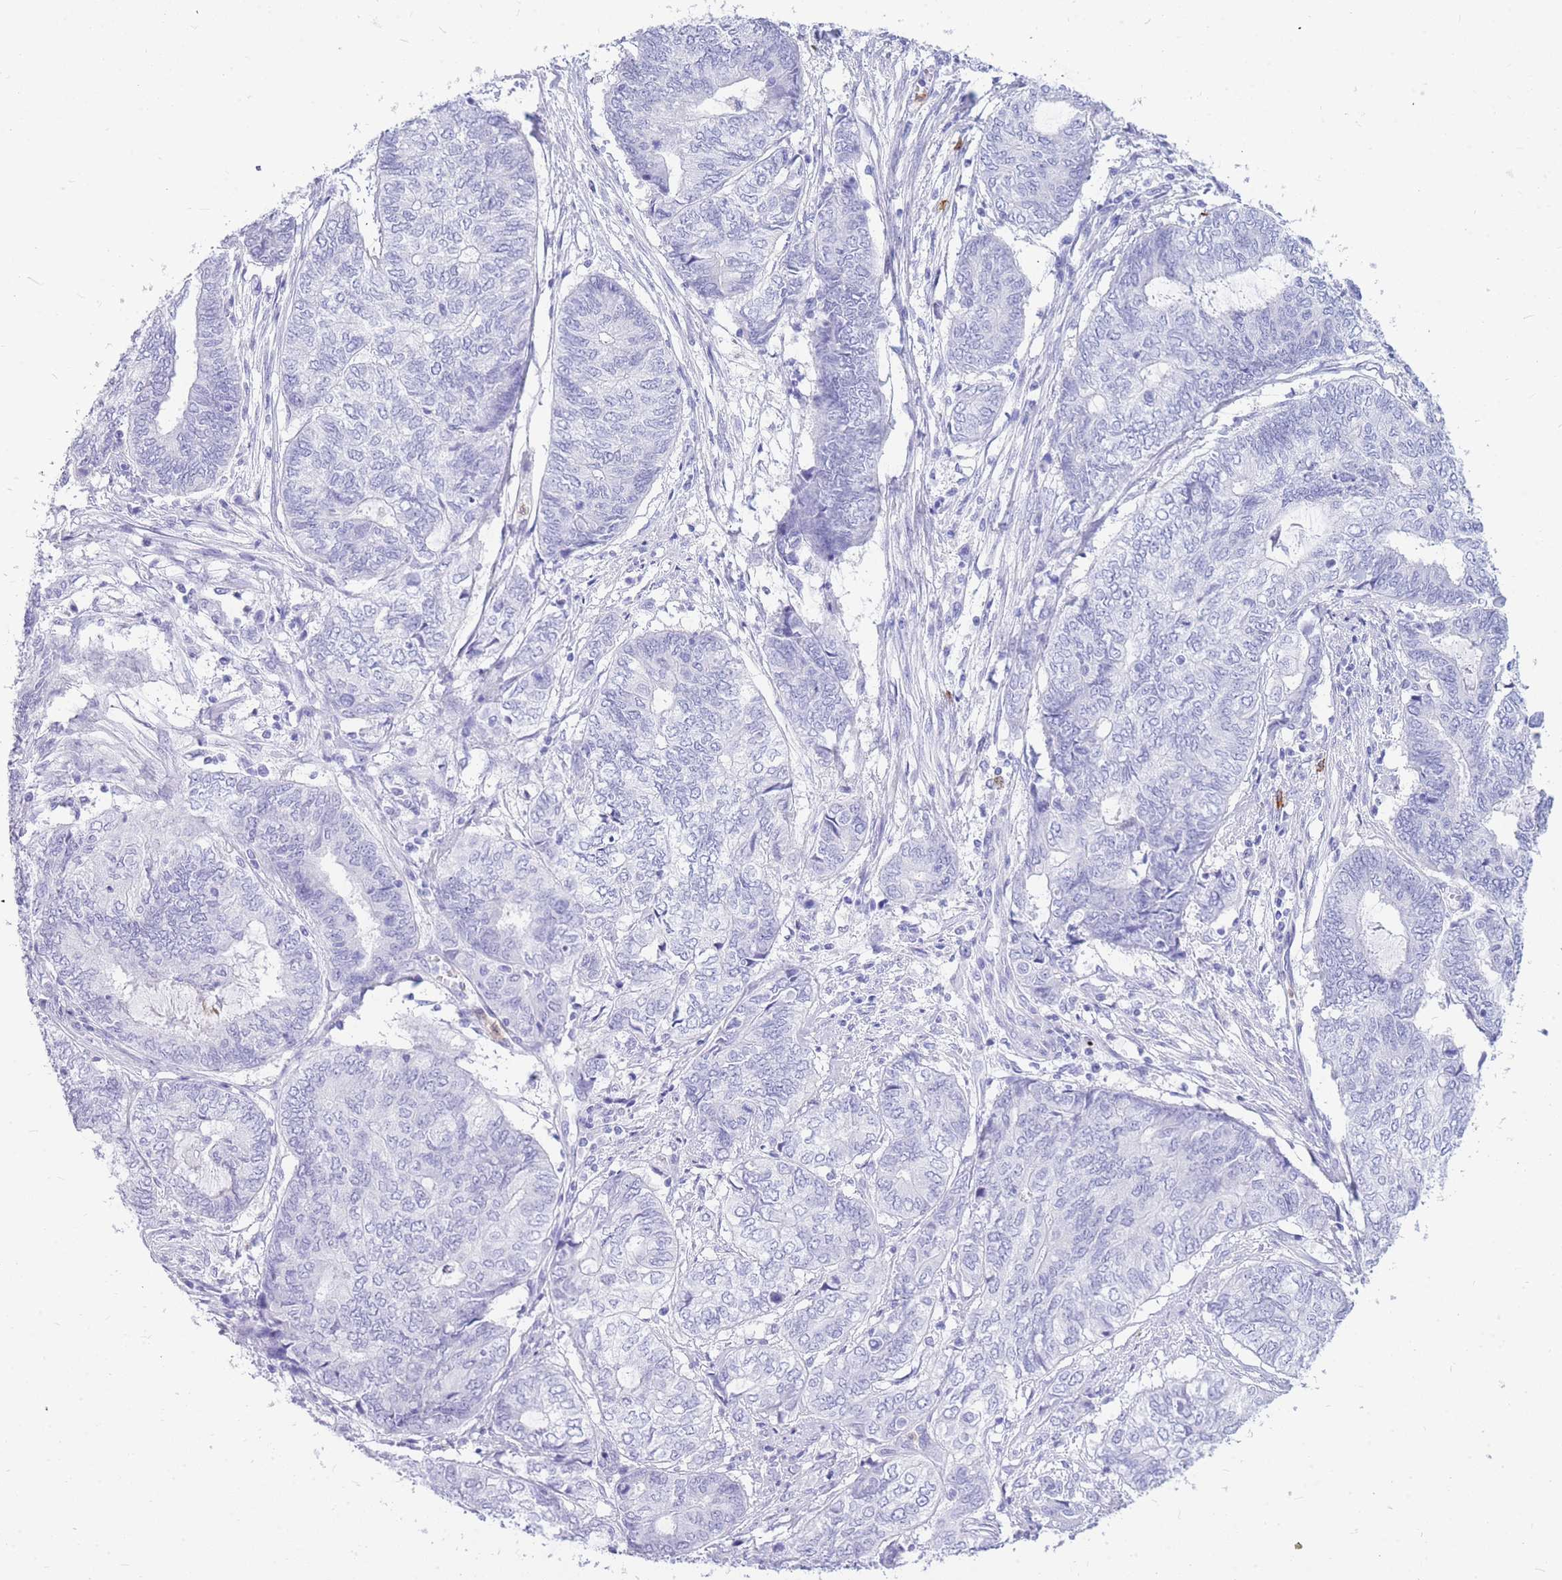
{"staining": {"intensity": "negative", "quantity": "none", "location": "none"}, "tissue": "endometrial cancer", "cell_type": "Tumor cells", "image_type": "cancer", "snomed": [{"axis": "morphology", "description": "Adenocarcinoma, NOS"}, {"axis": "topography", "description": "Uterus"}, {"axis": "topography", "description": "Endometrium"}], "caption": "Immunohistochemical staining of adenocarcinoma (endometrial) shows no significant staining in tumor cells.", "gene": "HERC1", "patient": {"sex": "female", "age": 70}}